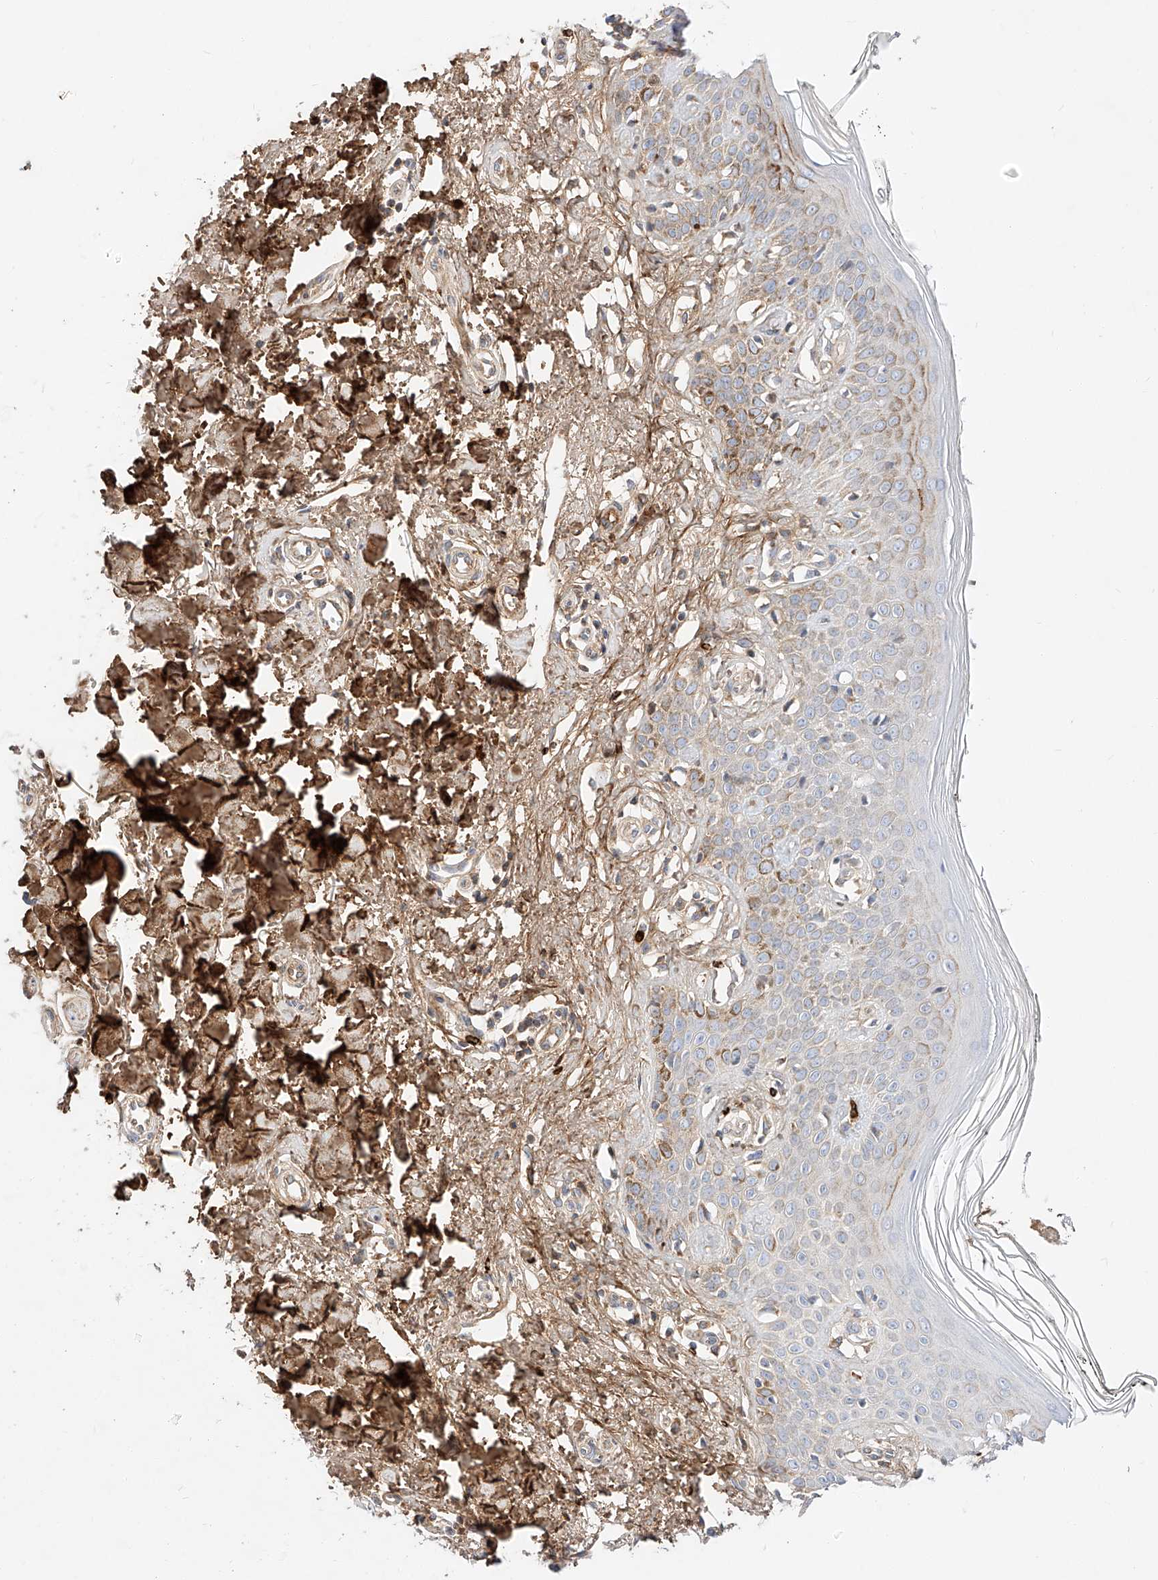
{"staining": {"intensity": "moderate", "quantity": ">75%", "location": "cytoplasmic/membranous"}, "tissue": "skin", "cell_type": "Fibroblasts", "image_type": "normal", "snomed": [{"axis": "morphology", "description": "Normal tissue, NOS"}, {"axis": "topography", "description": "Skin"}], "caption": "Fibroblasts exhibit moderate cytoplasmic/membranous staining in approximately >75% of cells in benign skin.", "gene": "OSGEPL1", "patient": {"sex": "female", "age": 64}}